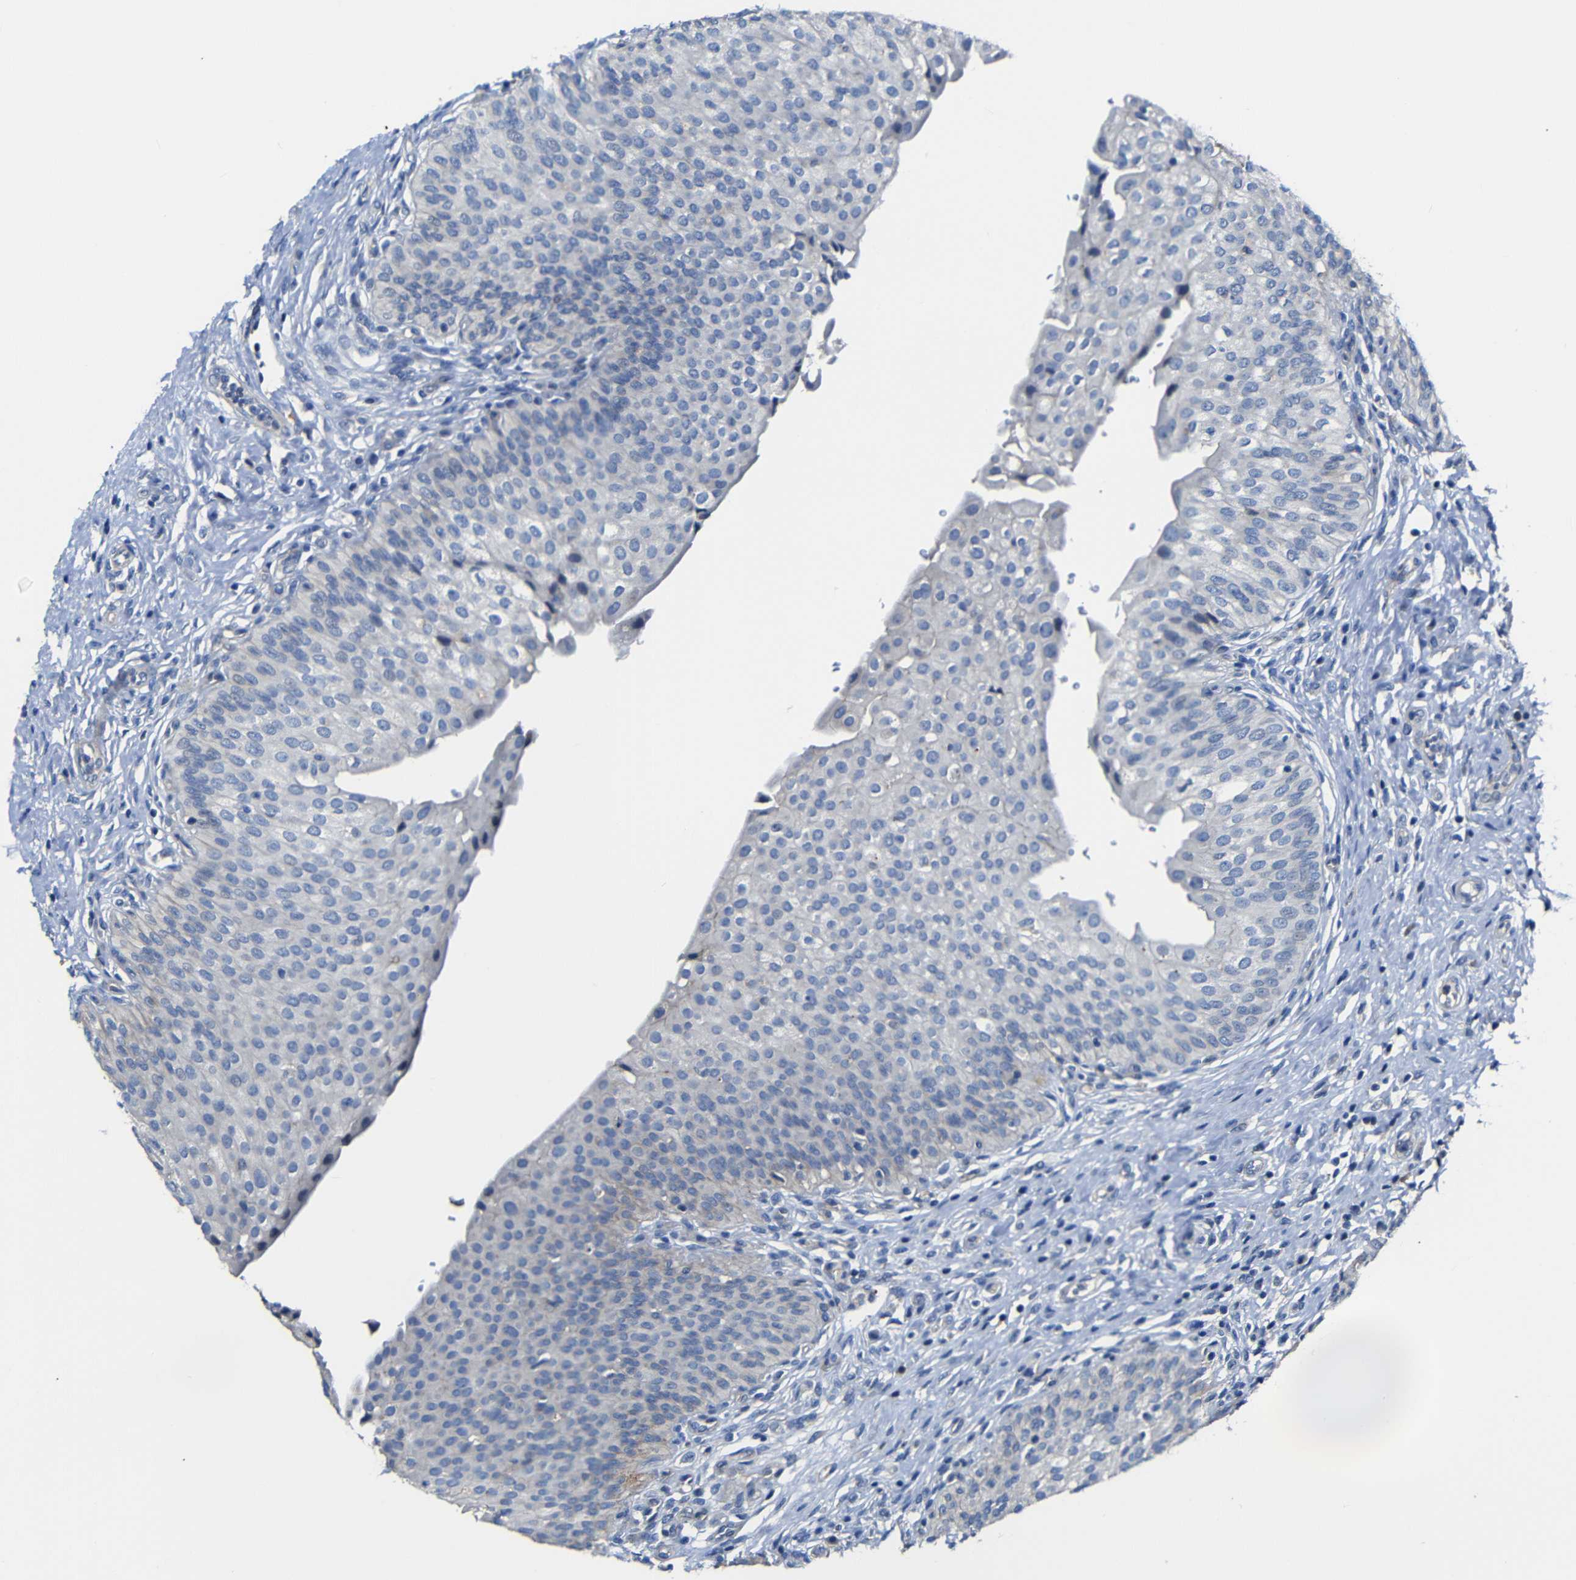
{"staining": {"intensity": "weak", "quantity": "<25%", "location": "cytoplasmic/membranous"}, "tissue": "urinary bladder", "cell_type": "Urothelial cells", "image_type": "normal", "snomed": [{"axis": "morphology", "description": "Normal tissue, NOS"}, {"axis": "topography", "description": "Urinary bladder"}], "caption": "IHC image of normal urinary bladder stained for a protein (brown), which exhibits no expression in urothelial cells.", "gene": "AFDN", "patient": {"sex": "male", "age": 46}}